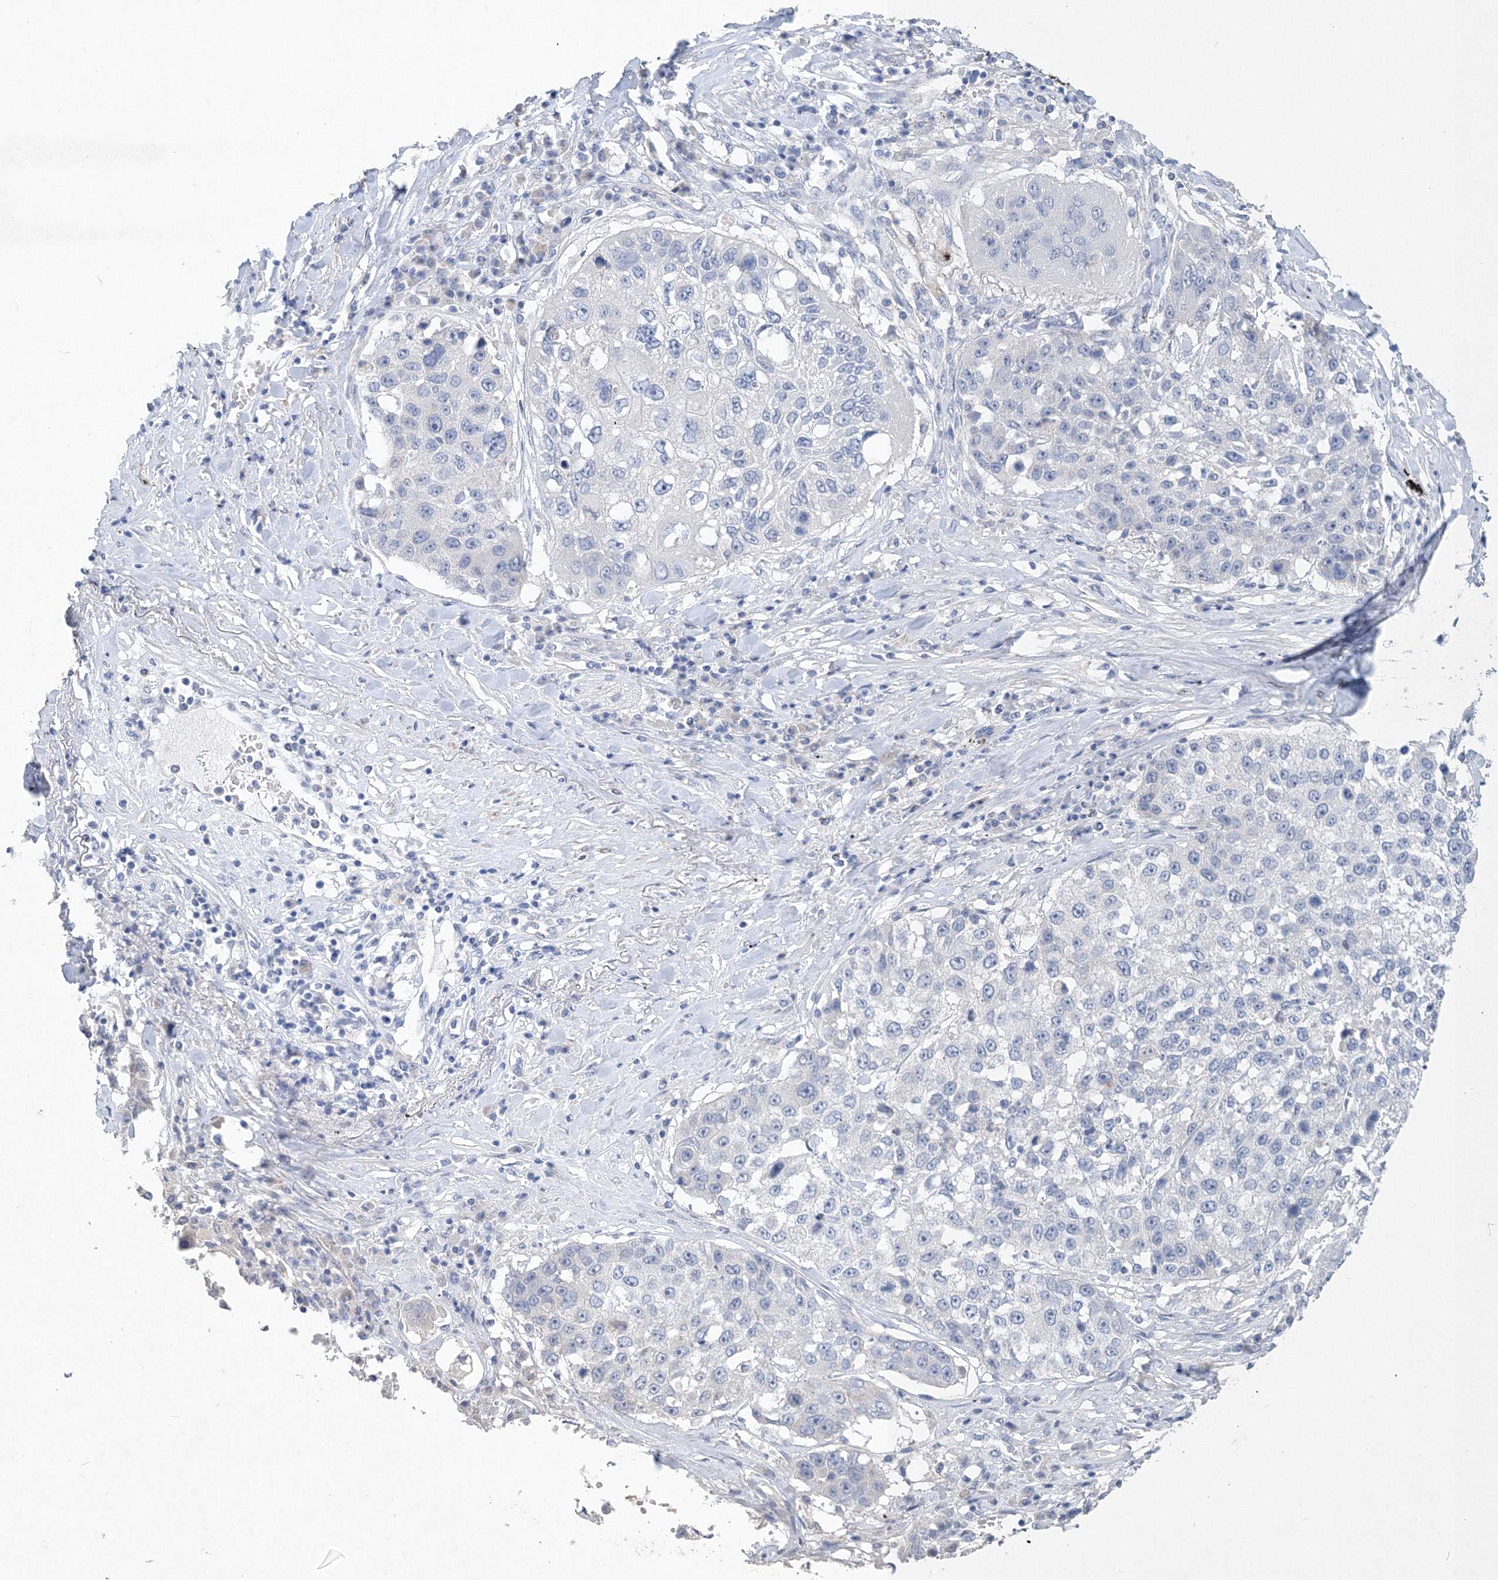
{"staining": {"intensity": "negative", "quantity": "none", "location": "none"}, "tissue": "lung cancer", "cell_type": "Tumor cells", "image_type": "cancer", "snomed": [{"axis": "morphology", "description": "Squamous cell carcinoma, NOS"}, {"axis": "topography", "description": "Lung"}], "caption": "DAB immunohistochemical staining of human squamous cell carcinoma (lung) displays no significant staining in tumor cells. Nuclei are stained in blue.", "gene": "OSBPL6", "patient": {"sex": "male", "age": 61}}